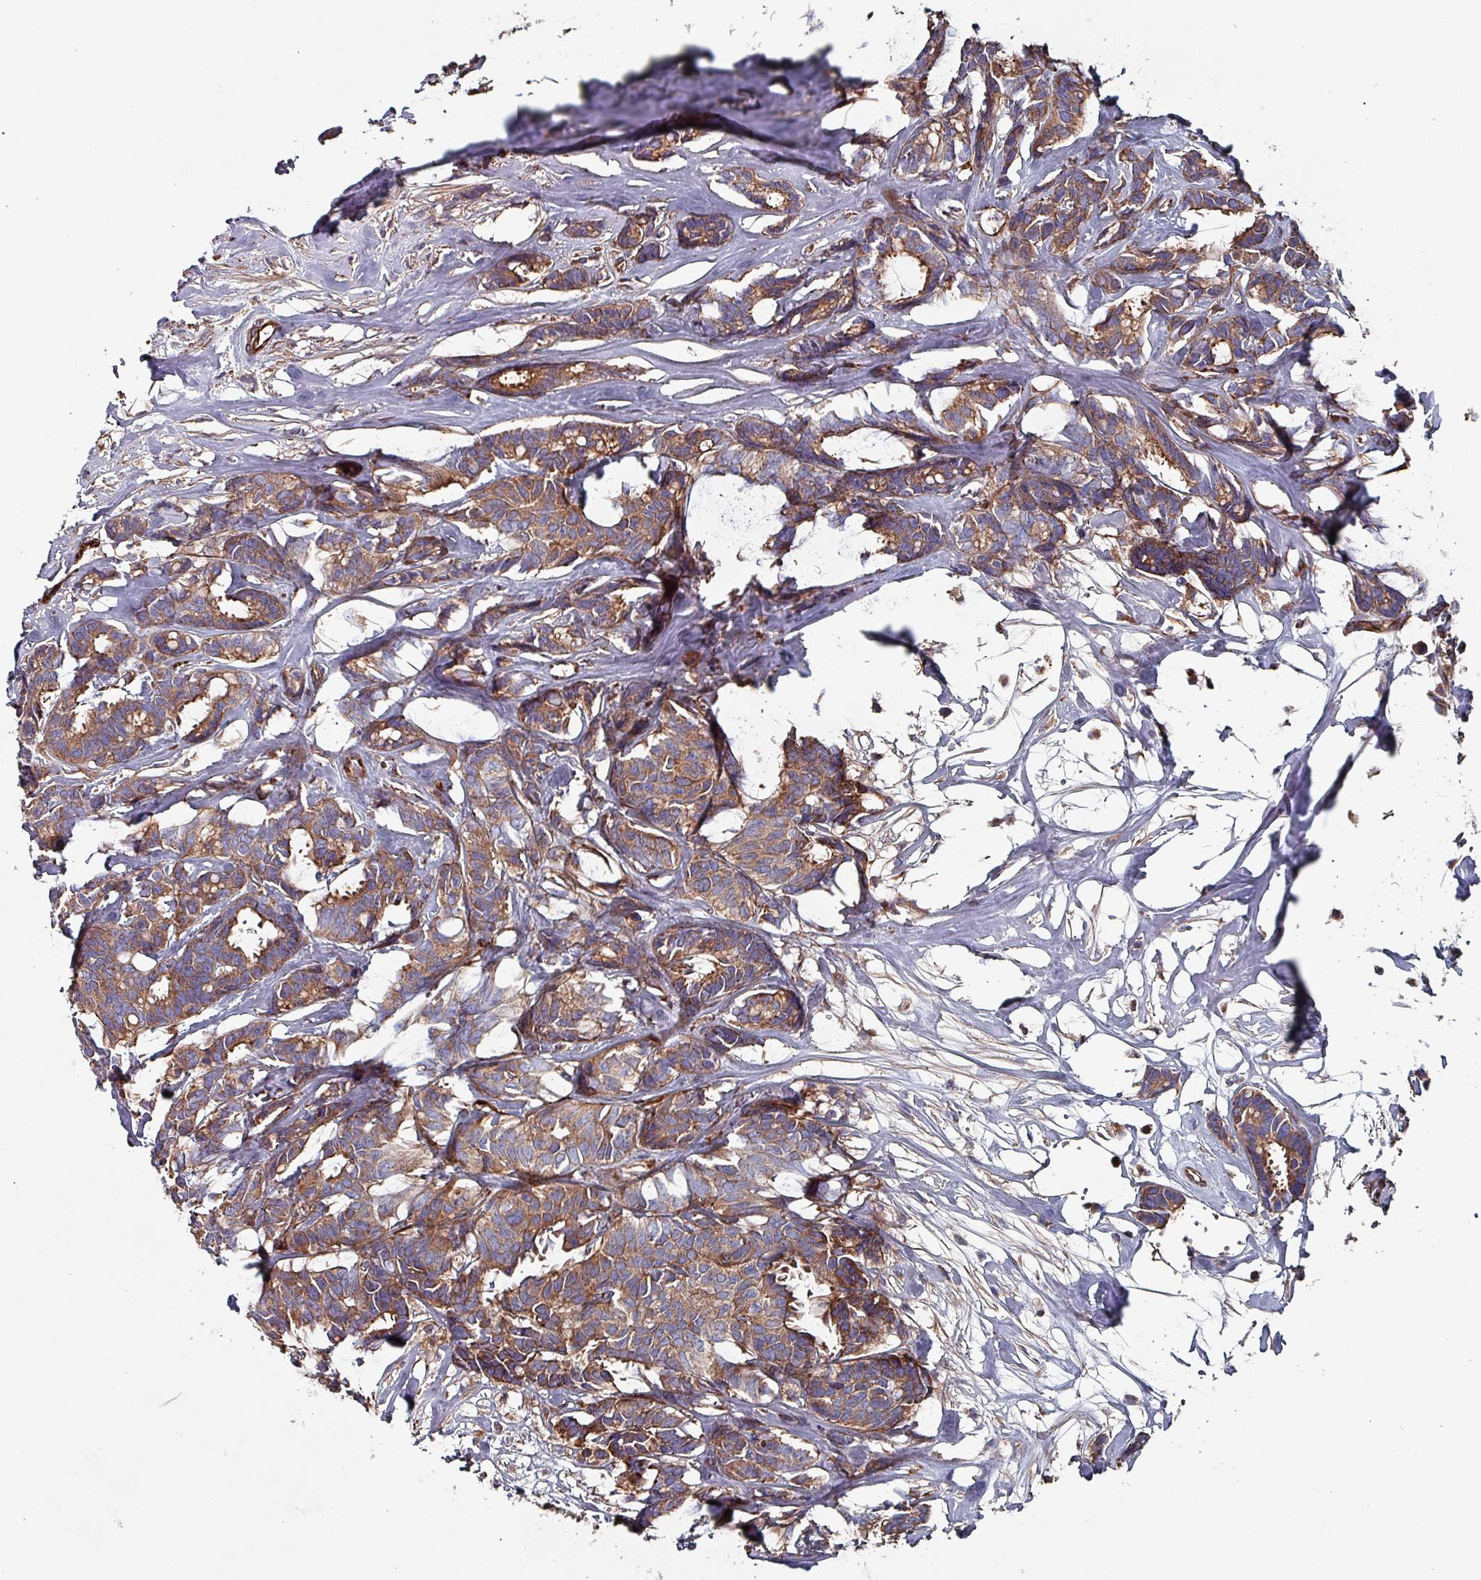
{"staining": {"intensity": "moderate", "quantity": ">75%", "location": "cytoplasmic/membranous"}, "tissue": "breast cancer", "cell_type": "Tumor cells", "image_type": "cancer", "snomed": [{"axis": "morphology", "description": "Duct carcinoma"}, {"axis": "topography", "description": "Breast"}], "caption": "IHC image of breast invasive ductal carcinoma stained for a protein (brown), which exhibits medium levels of moderate cytoplasmic/membranous positivity in about >75% of tumor cells.", "gene": "ANO10", "patient": {"sex": "female", "age": 87}}